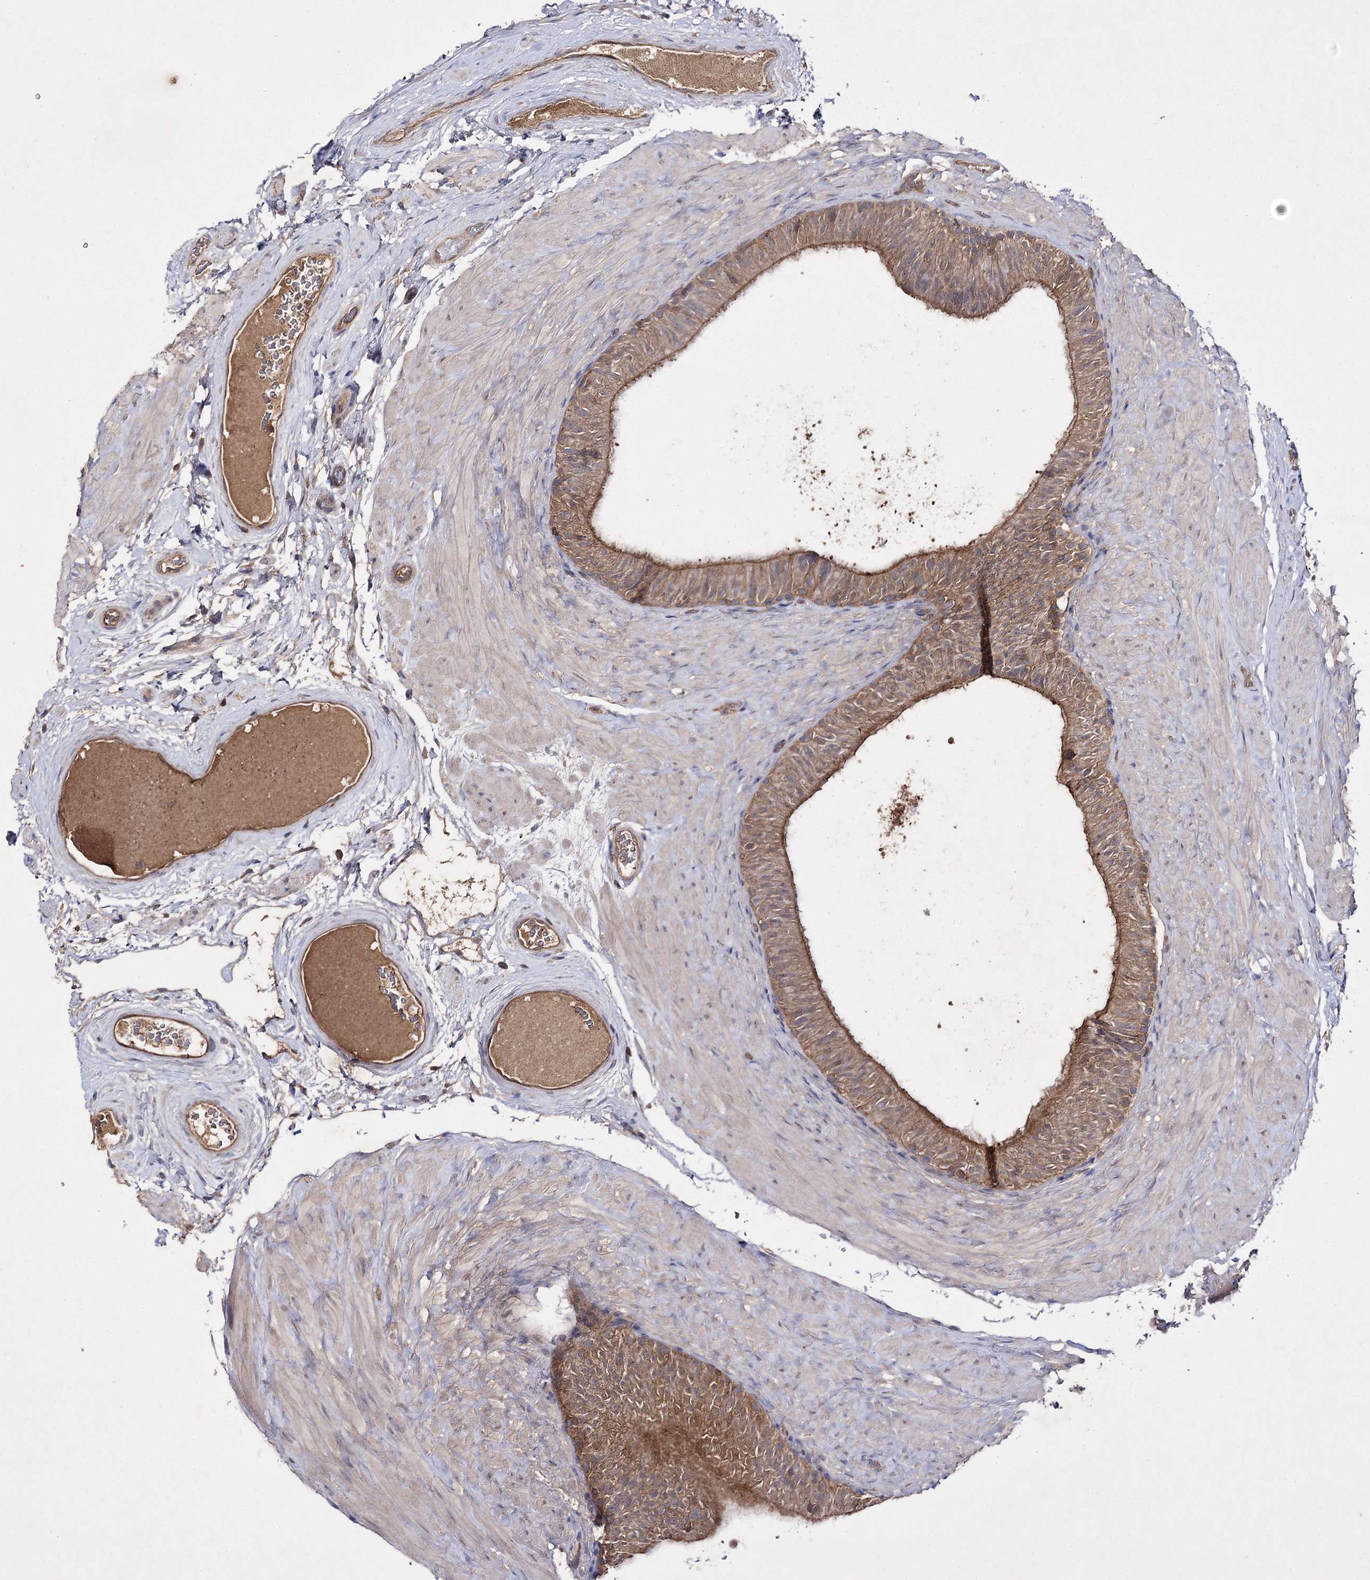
{"staining": {"intensity": "moderate", "quantity": "25%-75%", "location": "cytoplasmic/membranous"}, "tissue": "epididymis", "cell_type": "Glandular cells", "image_type": "normal", "snomed": [{"axis": "morphology", "description": "Normal tissue, NOS"}, {"axis": "topography", "description": "Epididymis"}], "caption": "Immunohistochemical staining of unremarkable human epididymis reveals 25%-75% levels of moderate cytoplasmic/membranous protein expression in approximately 25%-75% of glandular cells. Using DAB (3,3'-diaminobenzidine) (brown) and hematoxylin (blue) stains, captured at high magnification using brightfield microscopy.", "gene": "BCR", "patient": {"sex": "male", "age": 49}}